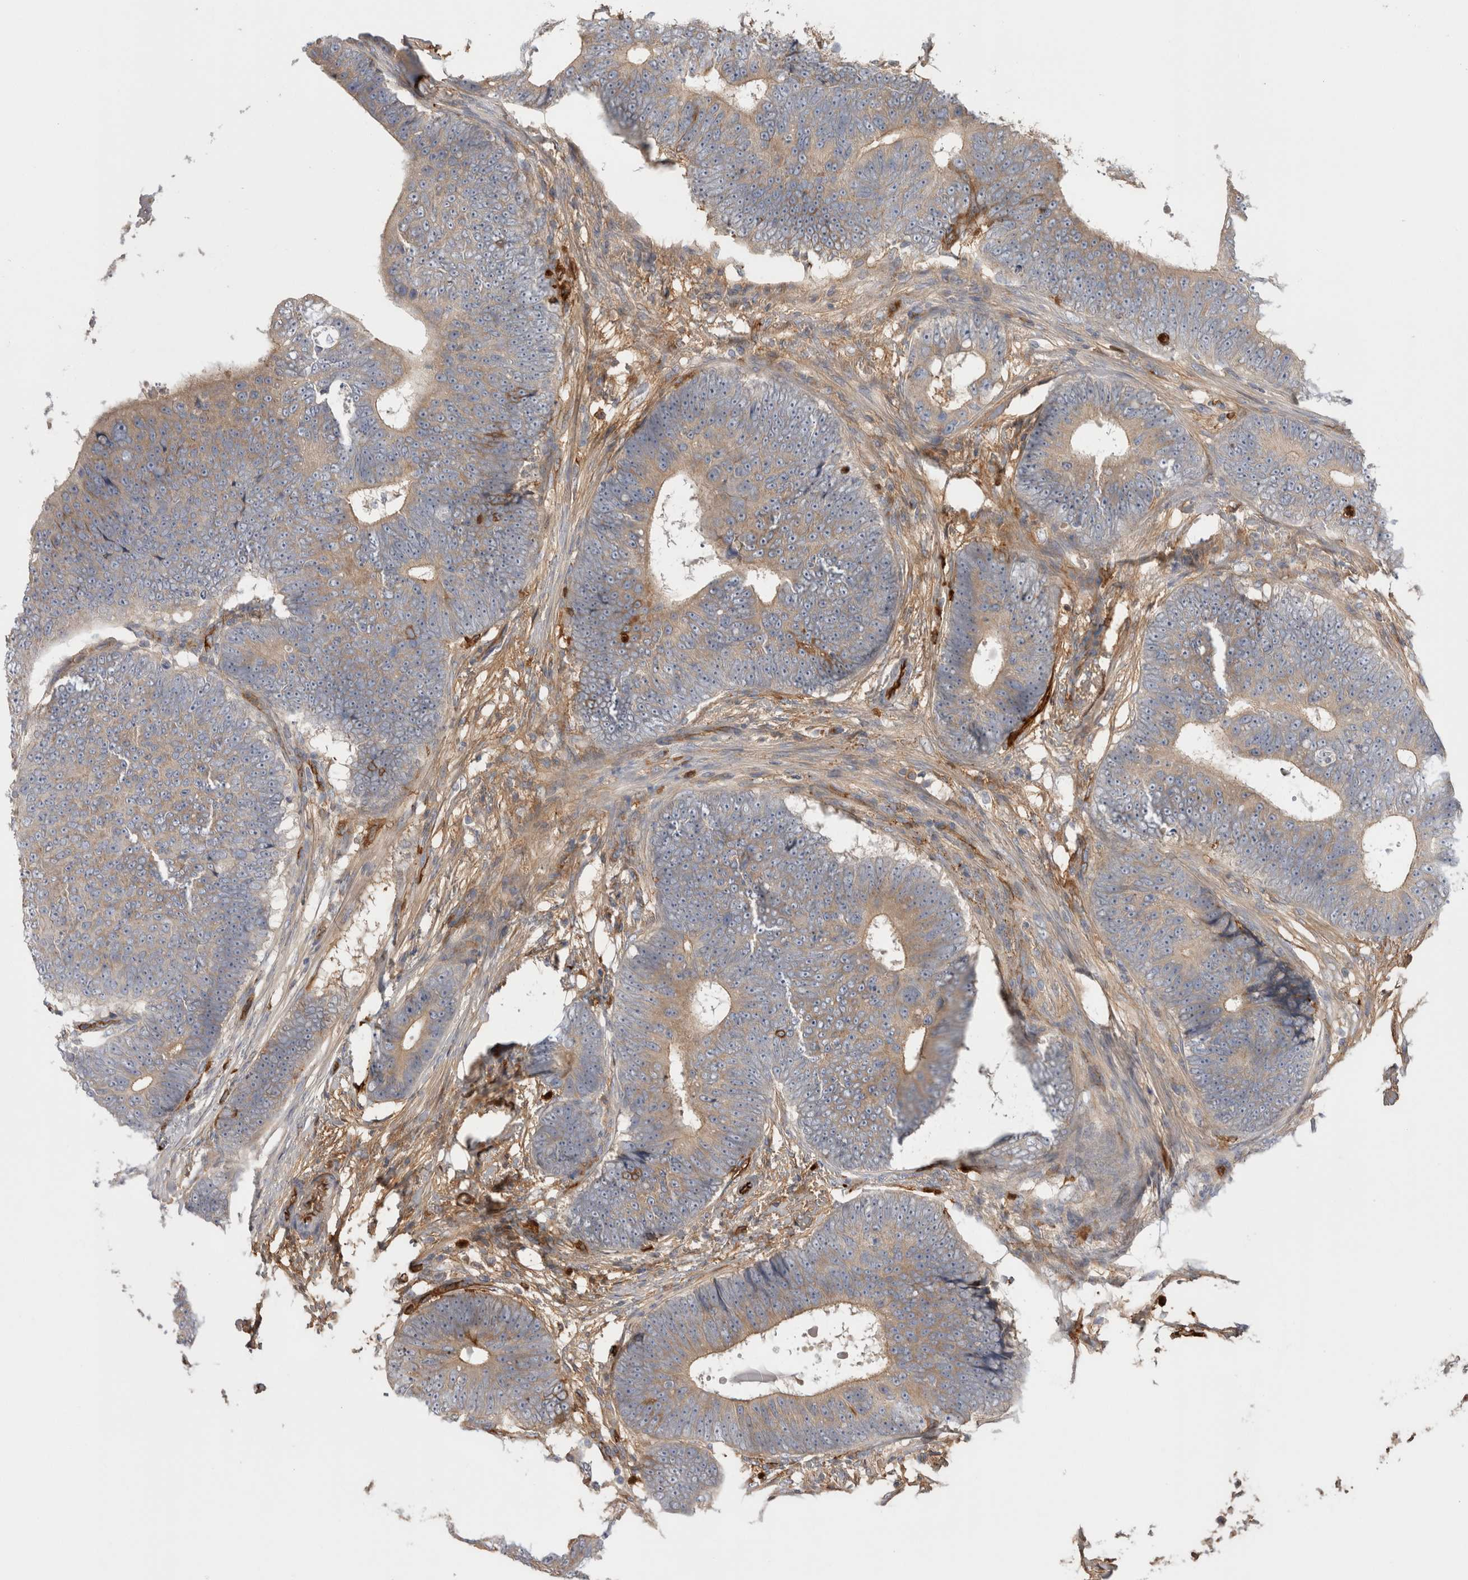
{"staining": {"intensity": "strong", "quantity": "25%-75%", "location": "cytoplasmic/membranous"}, "tissue": "colorectal cancer", "cell_type": "Tumor cells", "image_type": "cancer", "snomed": [{"axis": "morphology", "description": "Adenocarcinoma, NOS"}, {"axis": "topography", "description": "Colon"}], "caption": "This image demonstrates immunohistochemistry staining of colorectal adenocarcinoma, with high strong cytoplasmic/membranous staining in about 25%-75% of tumor cells.", "gene": "TBCE", "patient": {"sex": "male", "age": 56}}